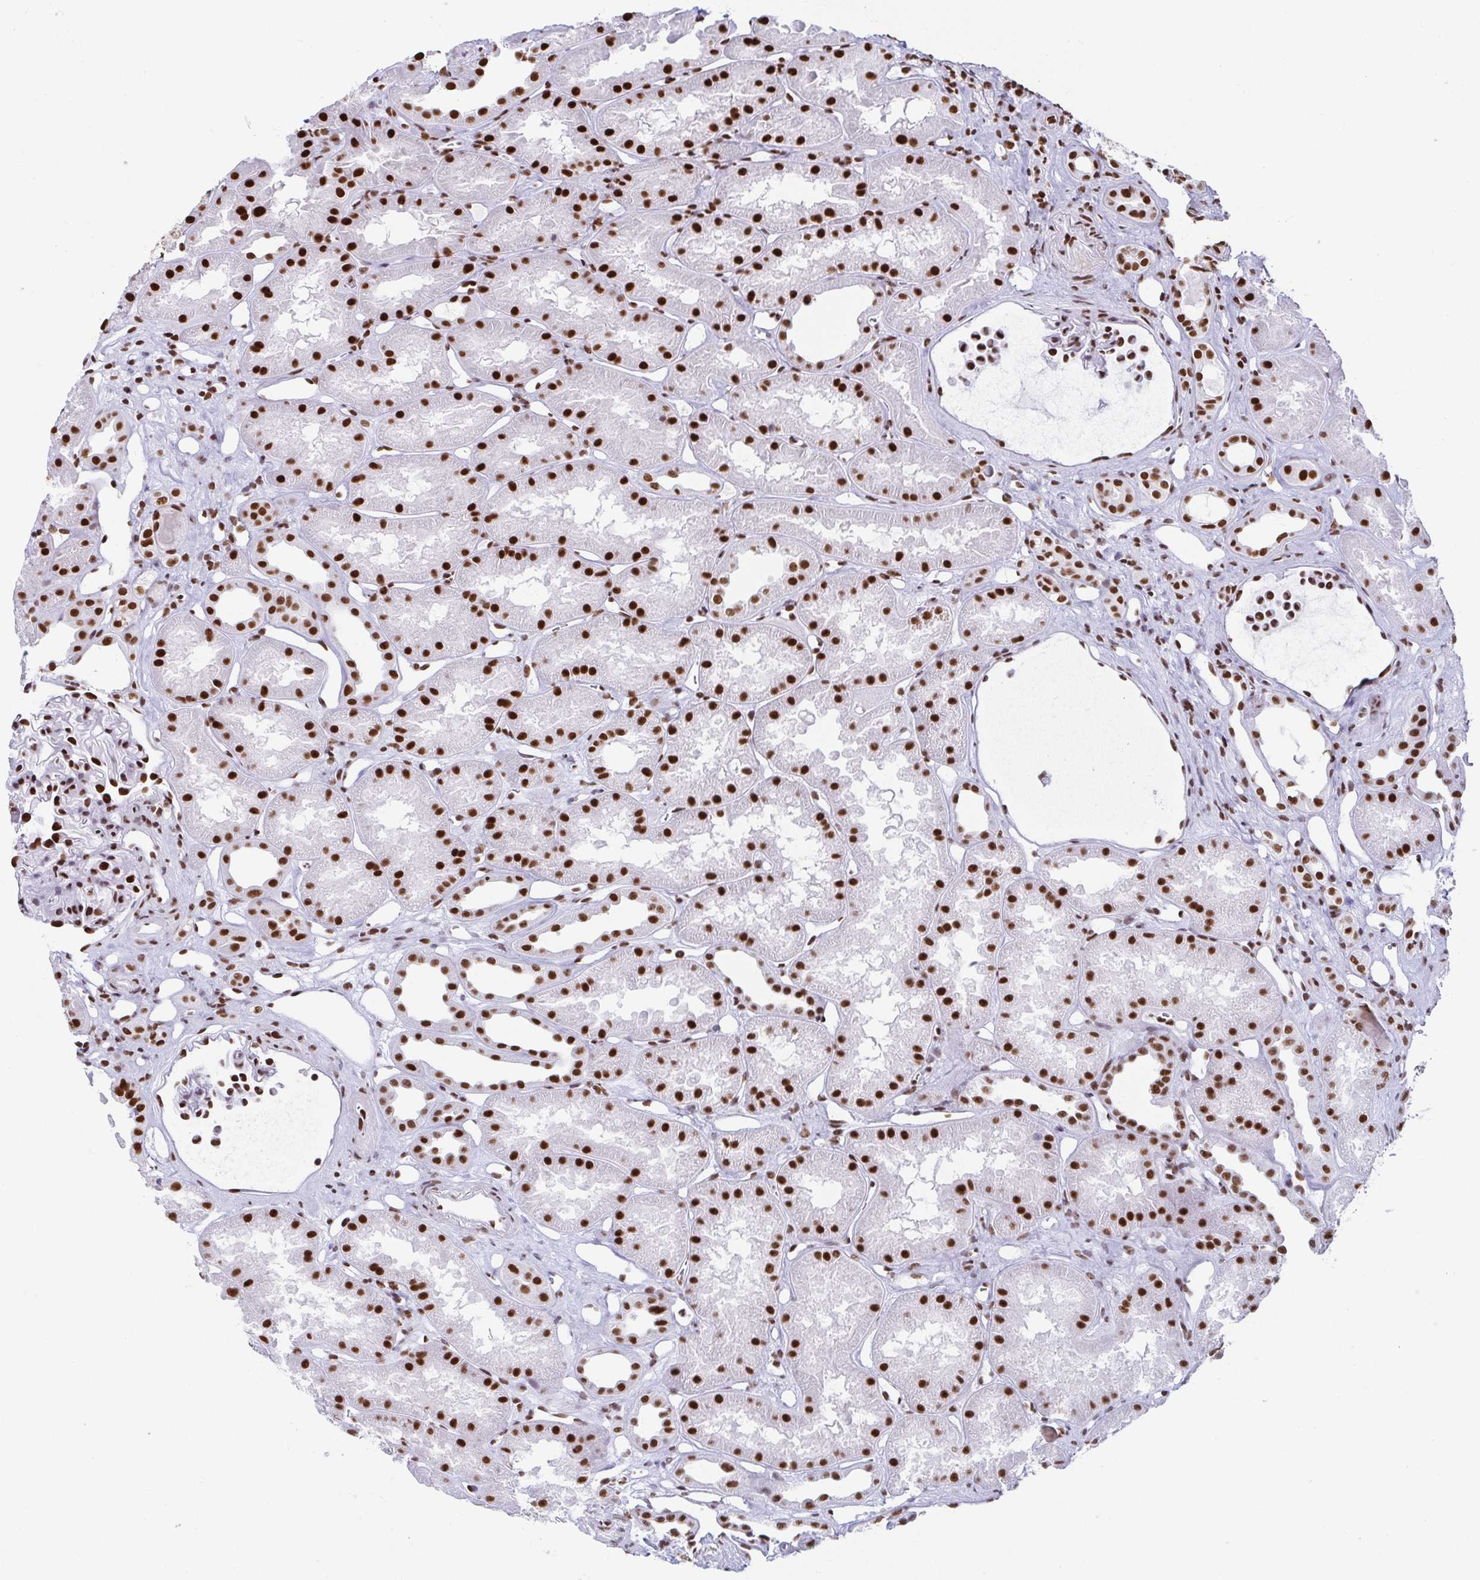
{"staining": {"intensity": "strong", "quantity": "25%-75%", "location": "nuclear"}, "tissue": "kidney", "cell_type": "Cells in glomeruli", "image_type": "normal", "snomed": [{"axis": "morphology", "description": "Normal tissue, NOS"}, {"axis": "topography", "description": "Kidney"}], "caption": "A brown stain highlights strong nuclear expression of a protein in cells in glomeruli of benign human kidney. The protein of interest is stained brown, and the nuclei are stained in blue (DAB IHC with brightfield microscopy, high magnification).", "gene": "EWSR1", "patient": {"sex": "male", "age": 61}}